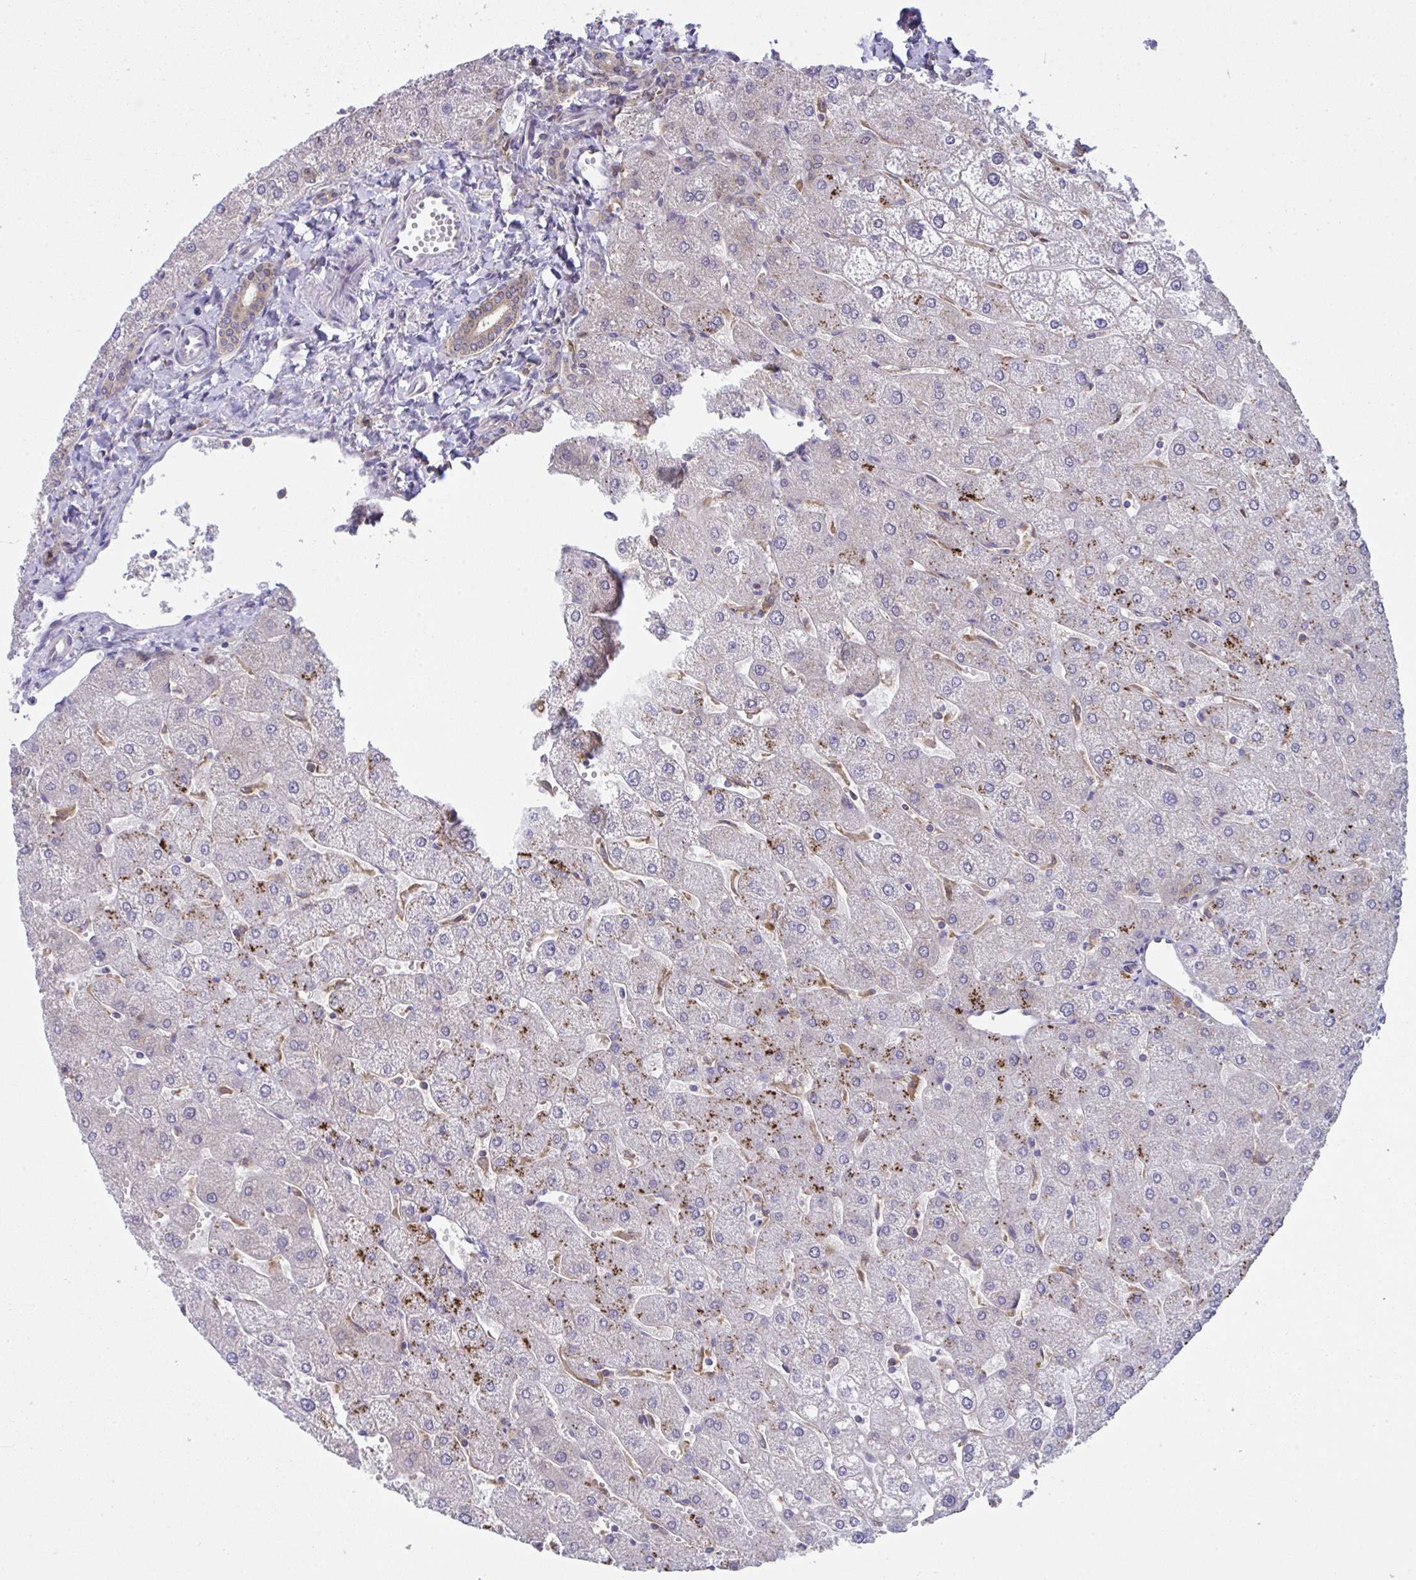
{"staining": {"intensity": "weak", "quantity": "25%-75%", "location": "cytoplasmic/membranous"}, "tissue": "liver", "cell_type": "Cholangiocytes", "image_type": "normal", "snomed": [{"axis": "morphology", "description": "Normal tissue, NOS"}, {"axis": "topography", "description": "Liver"}], "caption": "Approximately 25%-75% of cholangiocytes in benign human liver reveal weak cytoplasmic/membranous protein staining as visualized by brown immunohistochemical staining.", "gene": "ALDH16A1", "patient": {"sex": "male", "age": 67}}